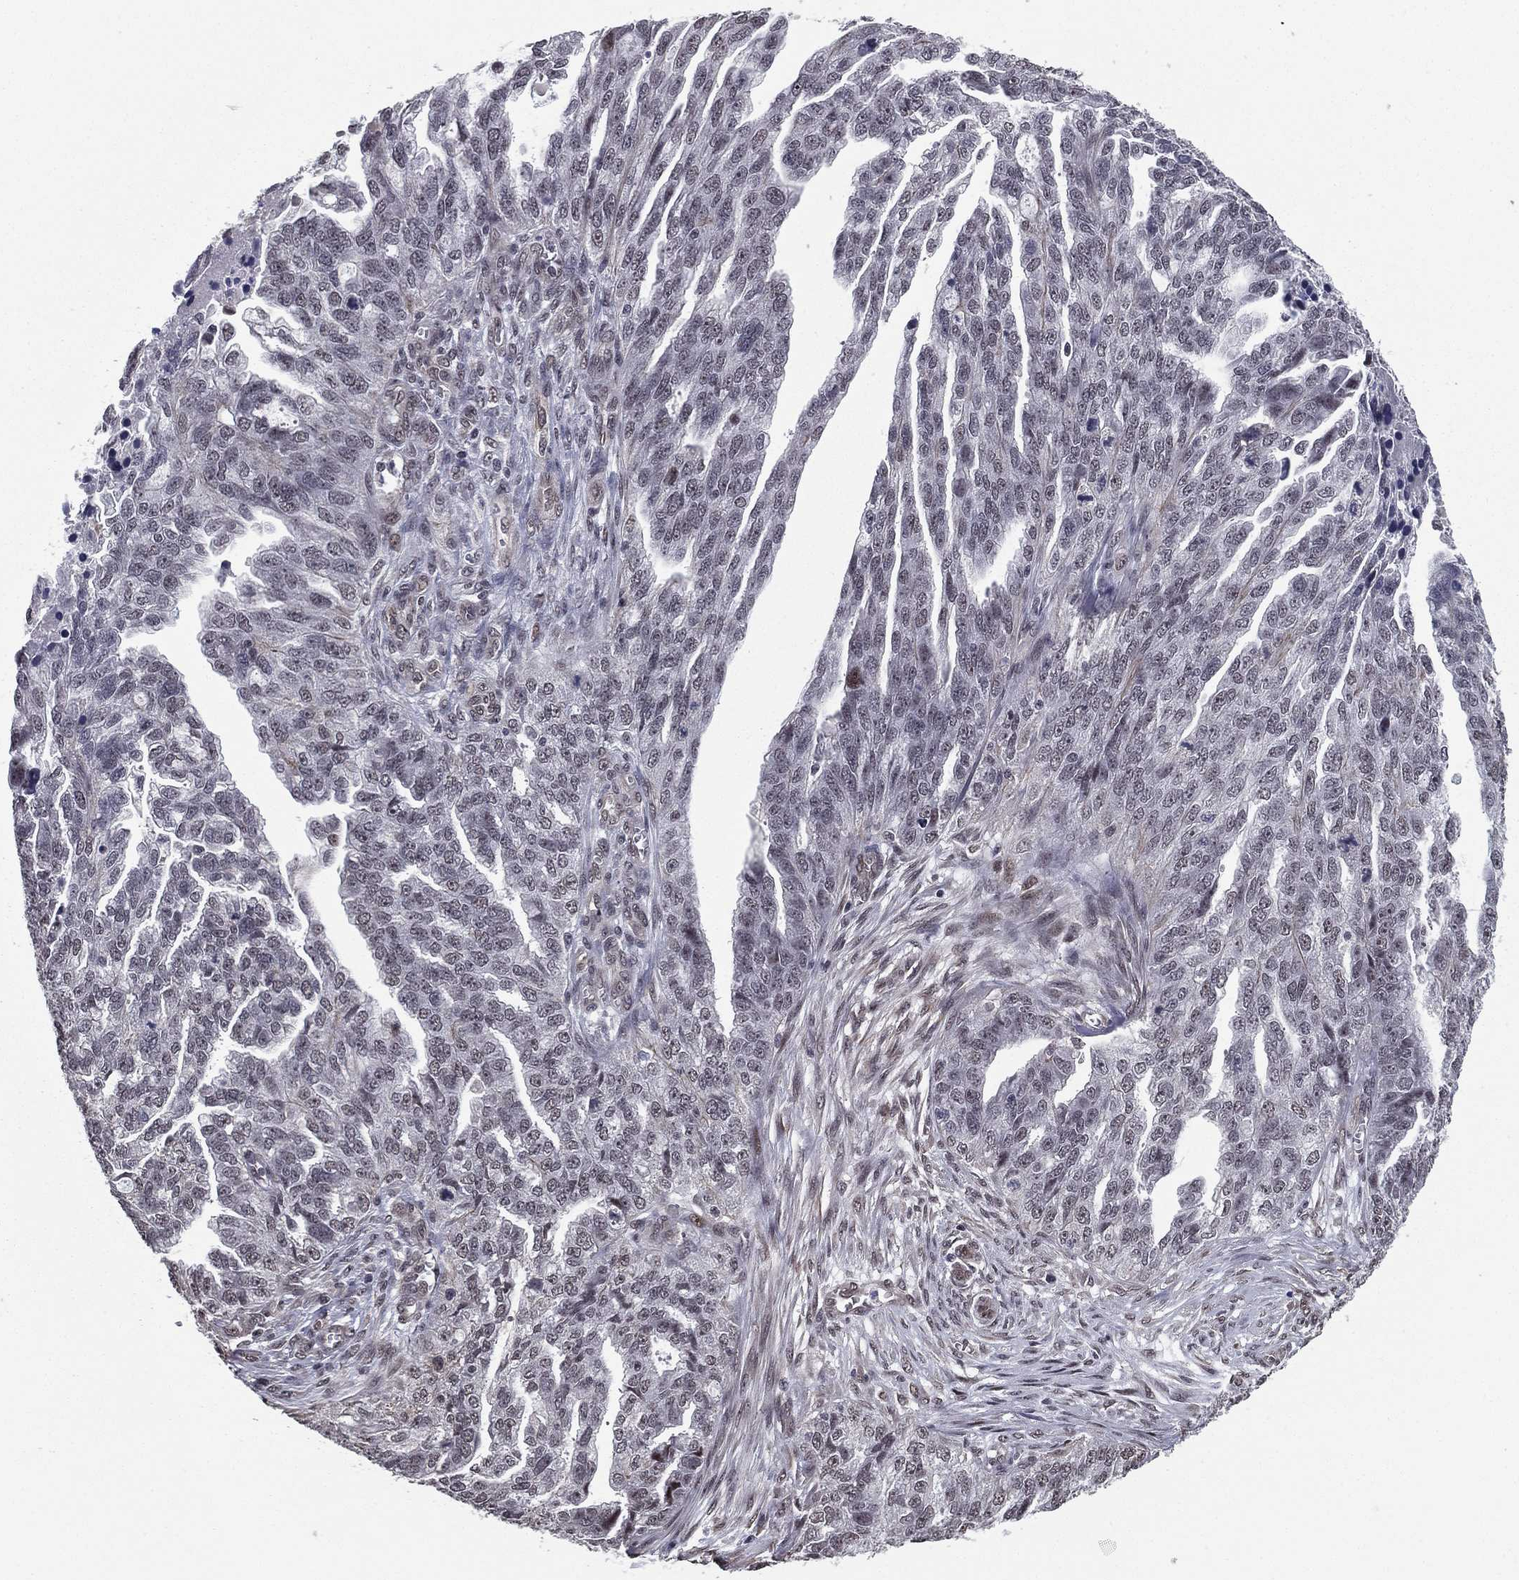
{"staining": {"intensity": "negative", "quantity": "none", "location": "none"}, "tissue": "ovarian cancer", "cell_type": "Tumor cells", "image_type": "cancer", "snomed": [{"axis": "morphology", "description": "Cystadenocarcinoma, serous, NOS"}, {"axis": "topography", "description": "Ovary"}], "caption": "A micrograph of human ovarian cancer (serous cystadenocarcinoma) is negative for staining in tumor cells.", "gene": "RARB", "patient": {"sex": "female", "age": 51}}